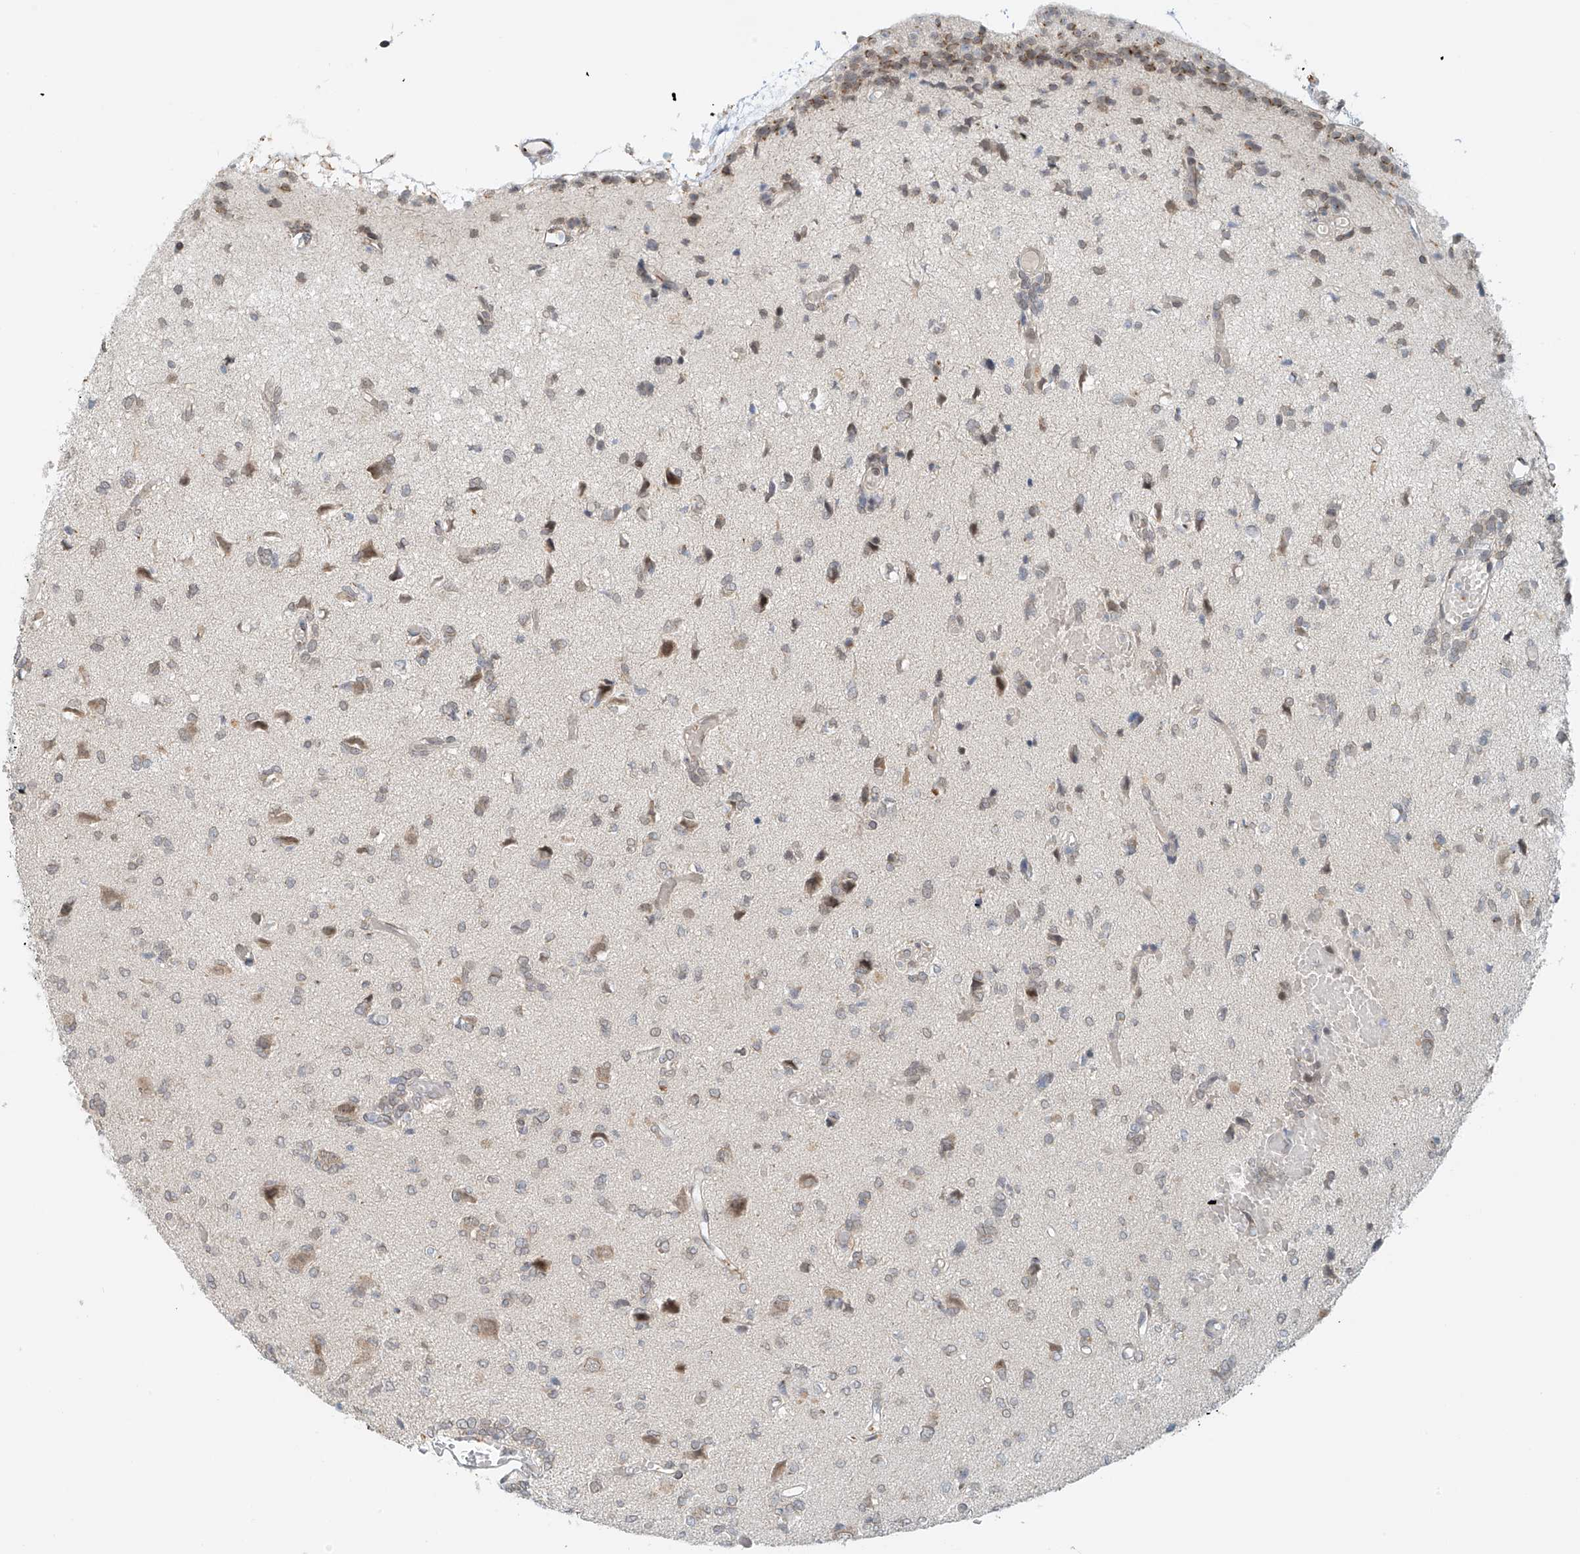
{"staining": {"intensity": "negative", "quantity": "none", "location": "none"}, "tissue": "glioma", "cell_type": "Tumor cells", "image_type": "cancer", "snomed": [{"axis": "morphology", "description": "Glioma, malignant, High grade"}, {"axis": "topography", "description": "Brain"}], "caption": "DAB (3,3'-diaminobenzidine) immunohistochemical staining of human malignant high-grade glioma displays no significant staining in tumor cells.", "gene": "STARD9", "patient": {"sex": "female", "age": 59}}